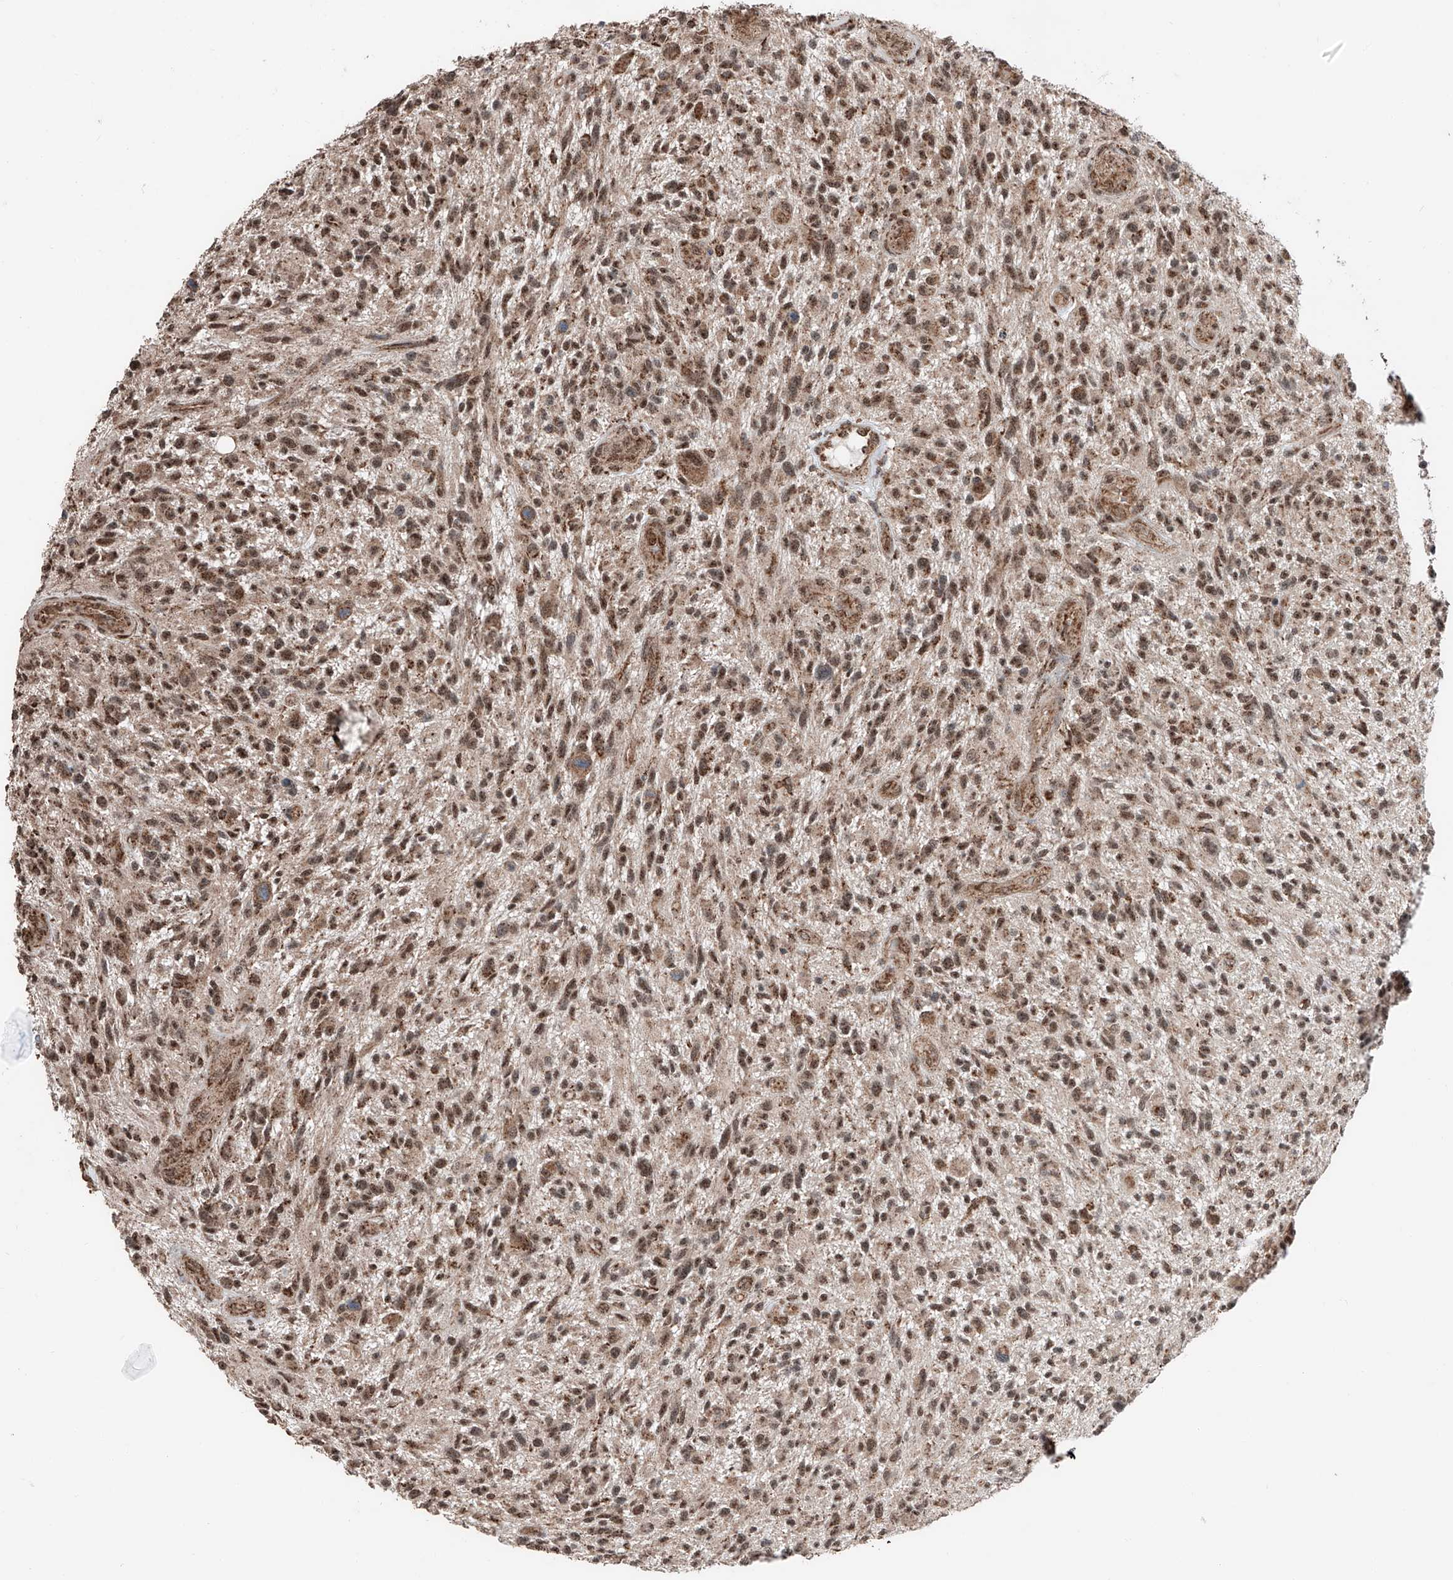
{"staining": {"intensity": "moderate", "quantity": ">75%", "location": "cytoplasmic/membranous,nuclear"}, "tissue": "glioma", "cell_type": "Tumor cells", "image_type": "cancer", "snomed": [{"axis": "morphology", "description": "Glioma, malignant, High grade"}, {"axis": "topography", "description": "Brain"}], "caption": "Malignant glioma (high-grade) stained with a protein marker displays moderate staining in tumor cells.", "gene": "ZNF445", "patient": {"sex": "male", "age": 47}}